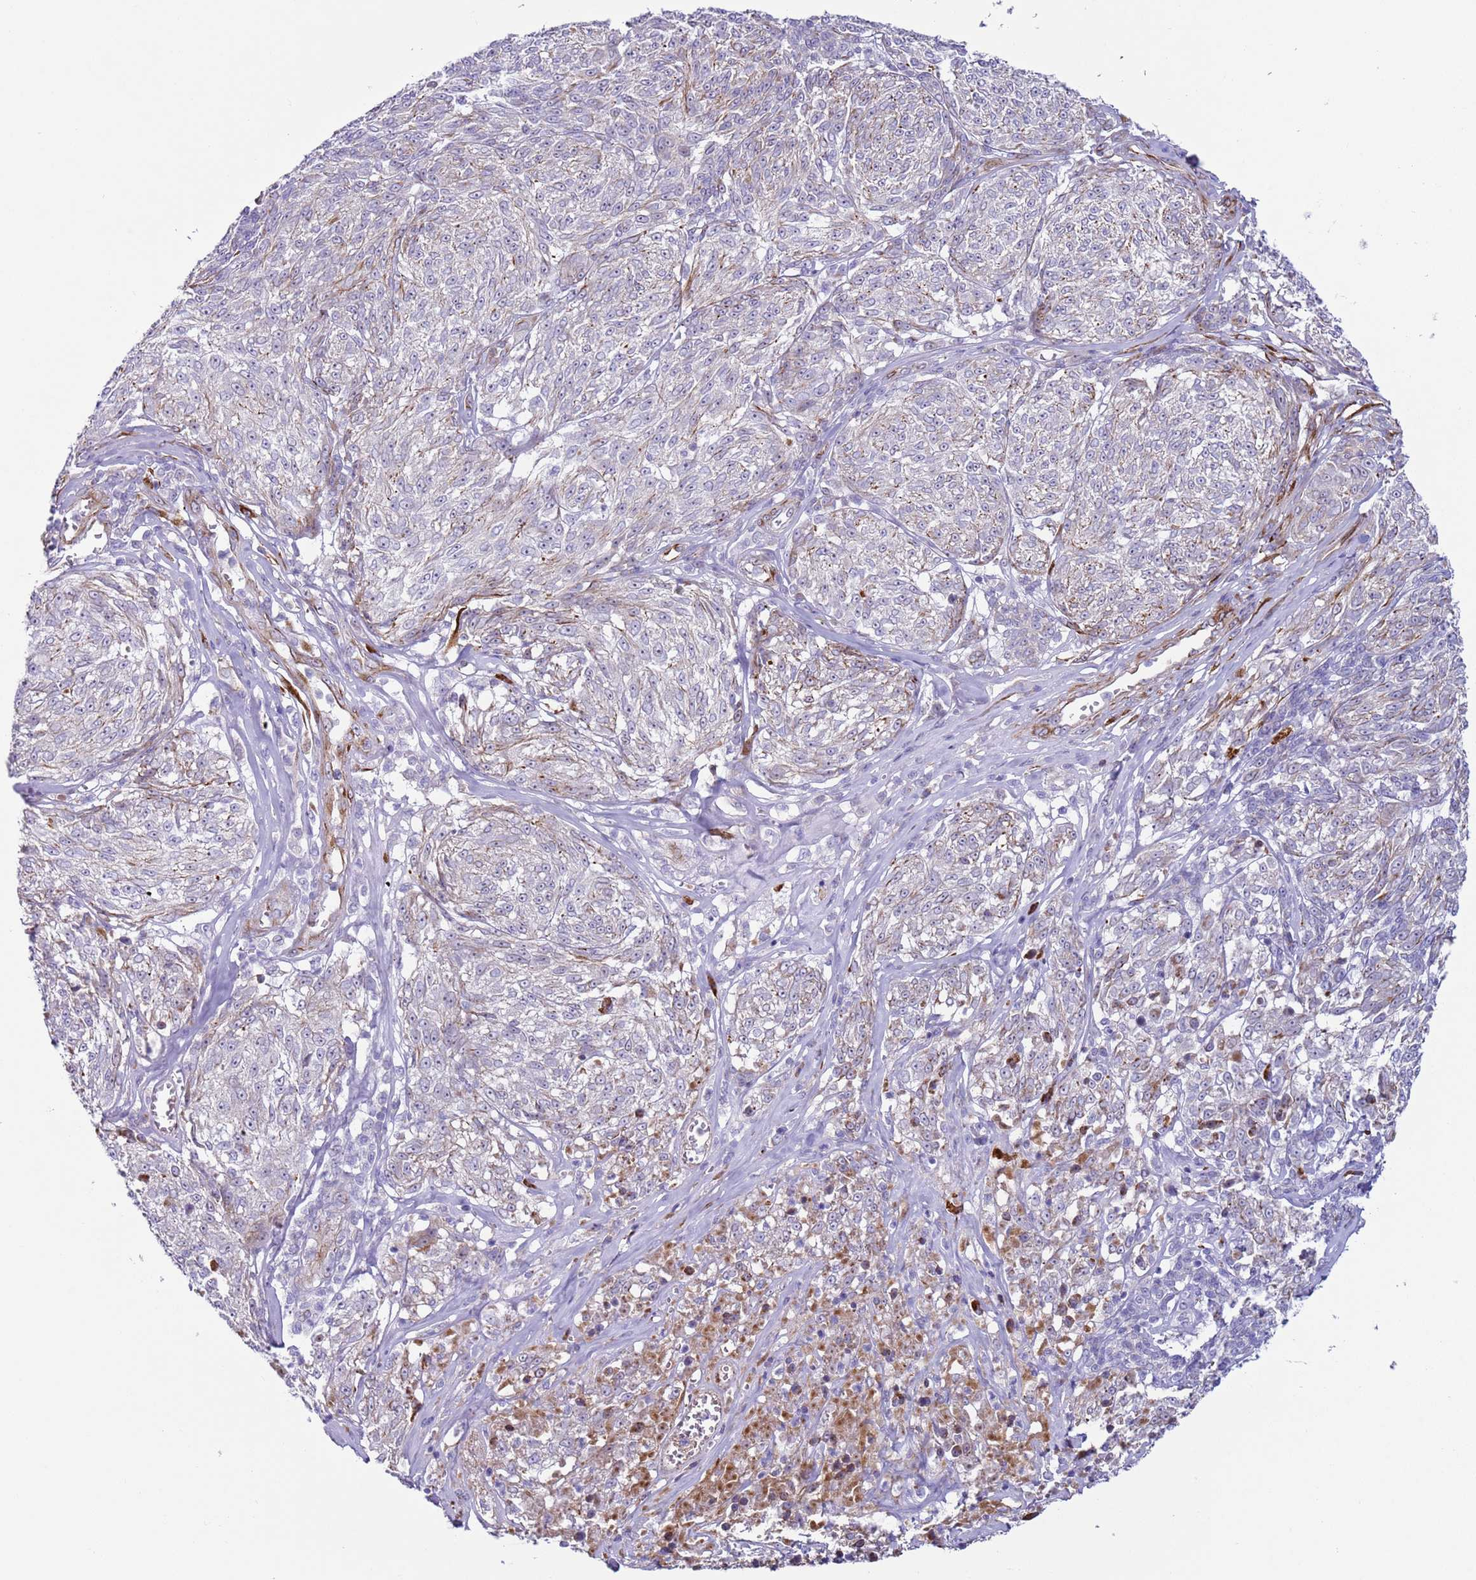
{"staining": {"intensity": "negative", "quantity": "none", "location": "none"}, "tissue": "melanoma", "cell_type": "Tumor cells", "image_type": "cancer", "snomed": [{"axis": "morphology", "description": "Malignant melanoma, NOS"}, {"axis": "topography", "description": "Skin"}], "caption": "The micrograph exhibits no significant expression in tumor cells of malignant melanoma. The staining was performed using DAB (3,3'-diaminobenzidine) to visualize the protein expression in brown, while the nuclei were stained in blue with hematoxylin (Magnification: 20x).", "gene": "HEATR1", "patient": {"sex": "female", "age": 63}}